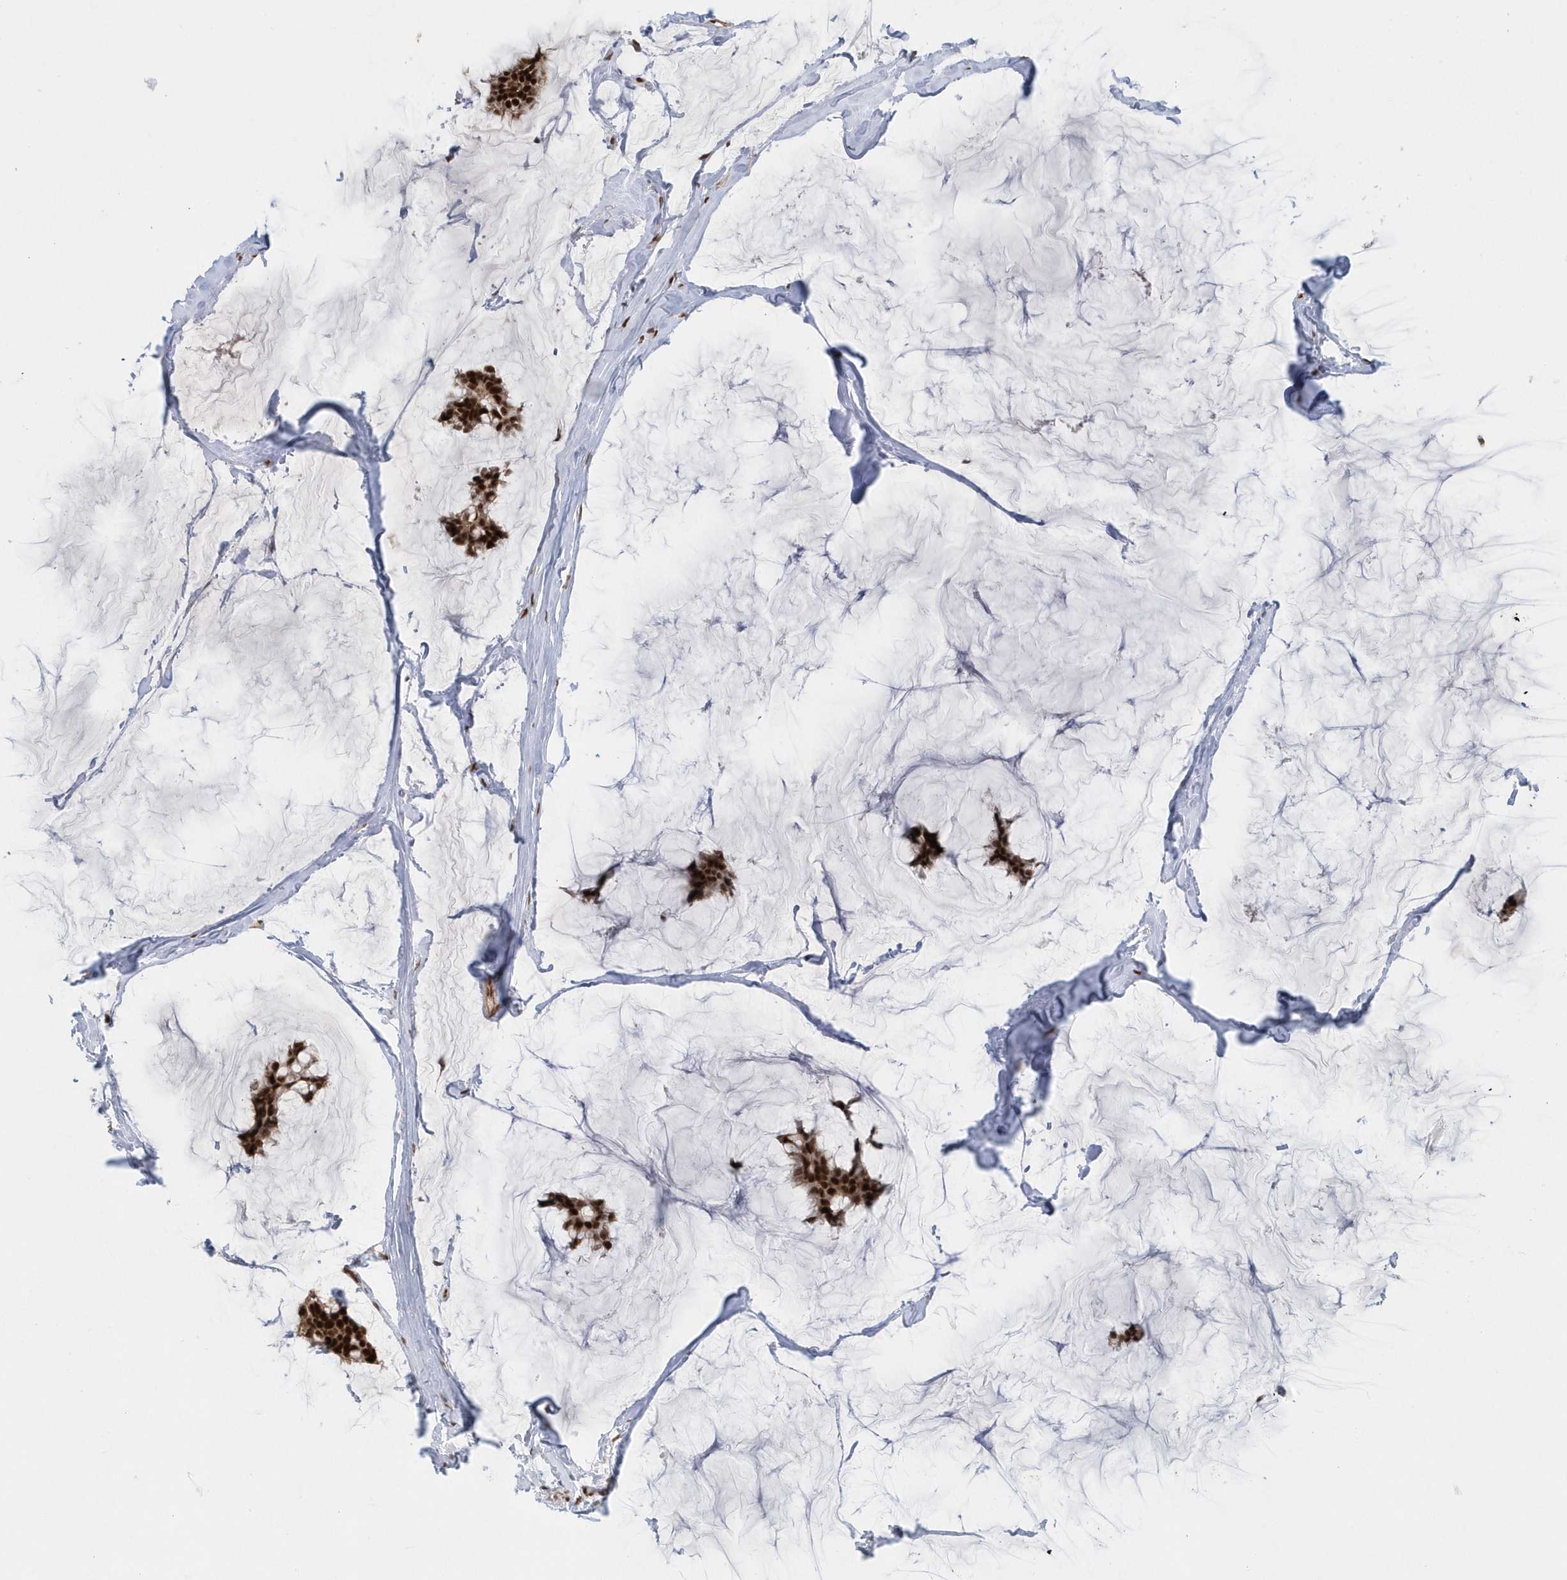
{"staining": {"intensity": "strong", "quantity": ">75%", "location": "nuclear"}, "tissue": "breast cancer", "cell_type": "Tumor cells", "image_type": "cancer", "snomed": [{"axis": "morphology", "description": "Duct carcinoma"}, {"axis": "topography", "description": "Breast"}], "caption": "A photomicrograph of human intraductal carcinoma (breast) stained for a protein demonstrates strong nuclear brown staining in tumor cells.", "gene": "SEPHS1", "patient": {"sex": "female", "age": 93}}